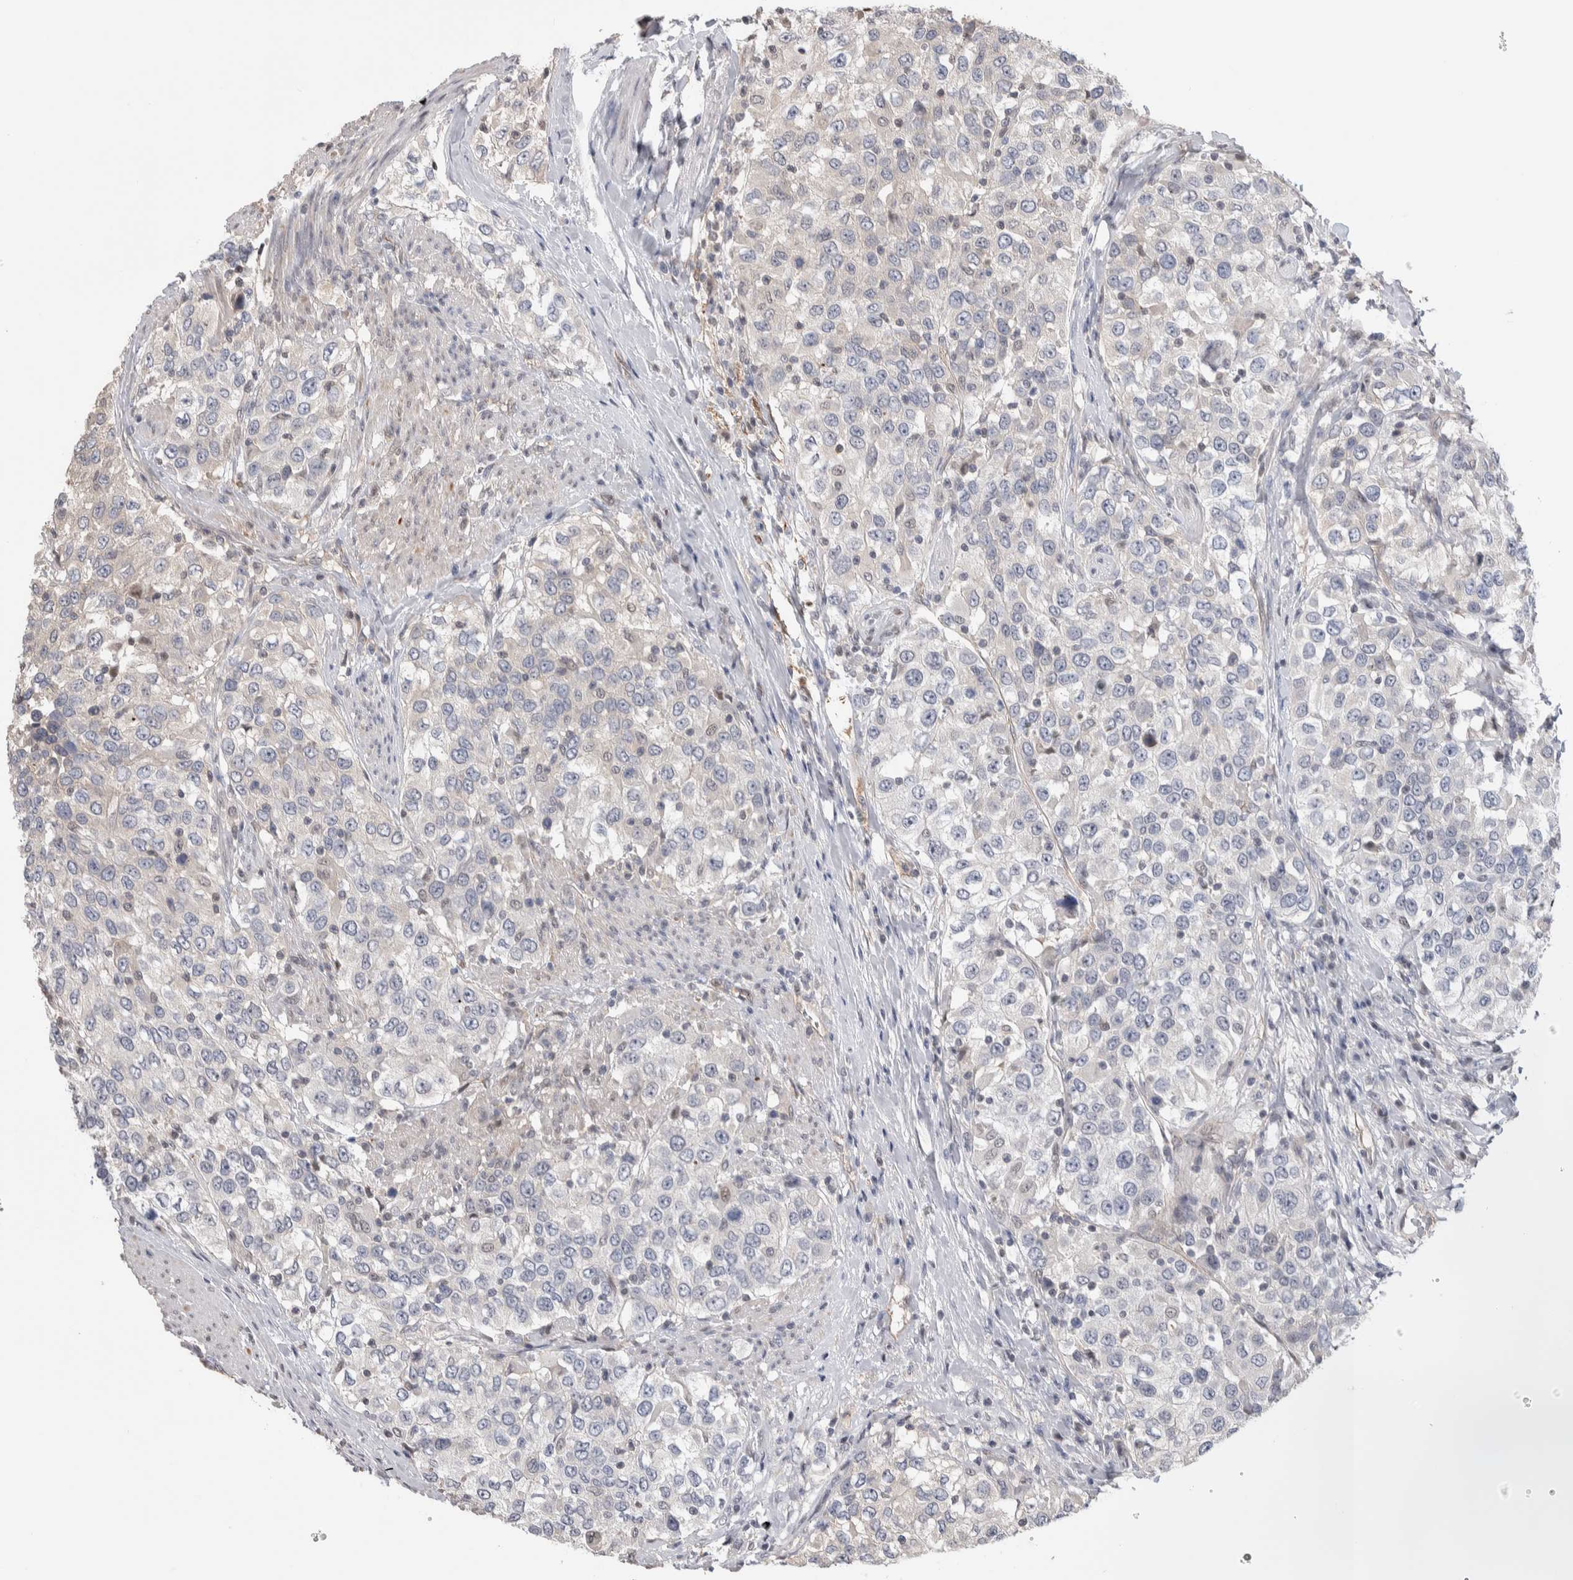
{"staining": {"intensity": "negative", "quantity": "none", "location": "none"}, "tissue": "urothelial cancer", "cell_type": "Tumor cells", "image_type": "cancer", "snomed": [{"axis": "morphology", "description": "Urothelial carcinoma, High grade"}, {"axis": "topography", "description": "Urinary bladder"}], "caption": "Human high-grade urothelial carcinoma stained for a protein using immunohistochemistry demonstrates no staining in tumor cells.", "gene": "ZBTB49", "patient": {"sex": "female", "age": 80}}